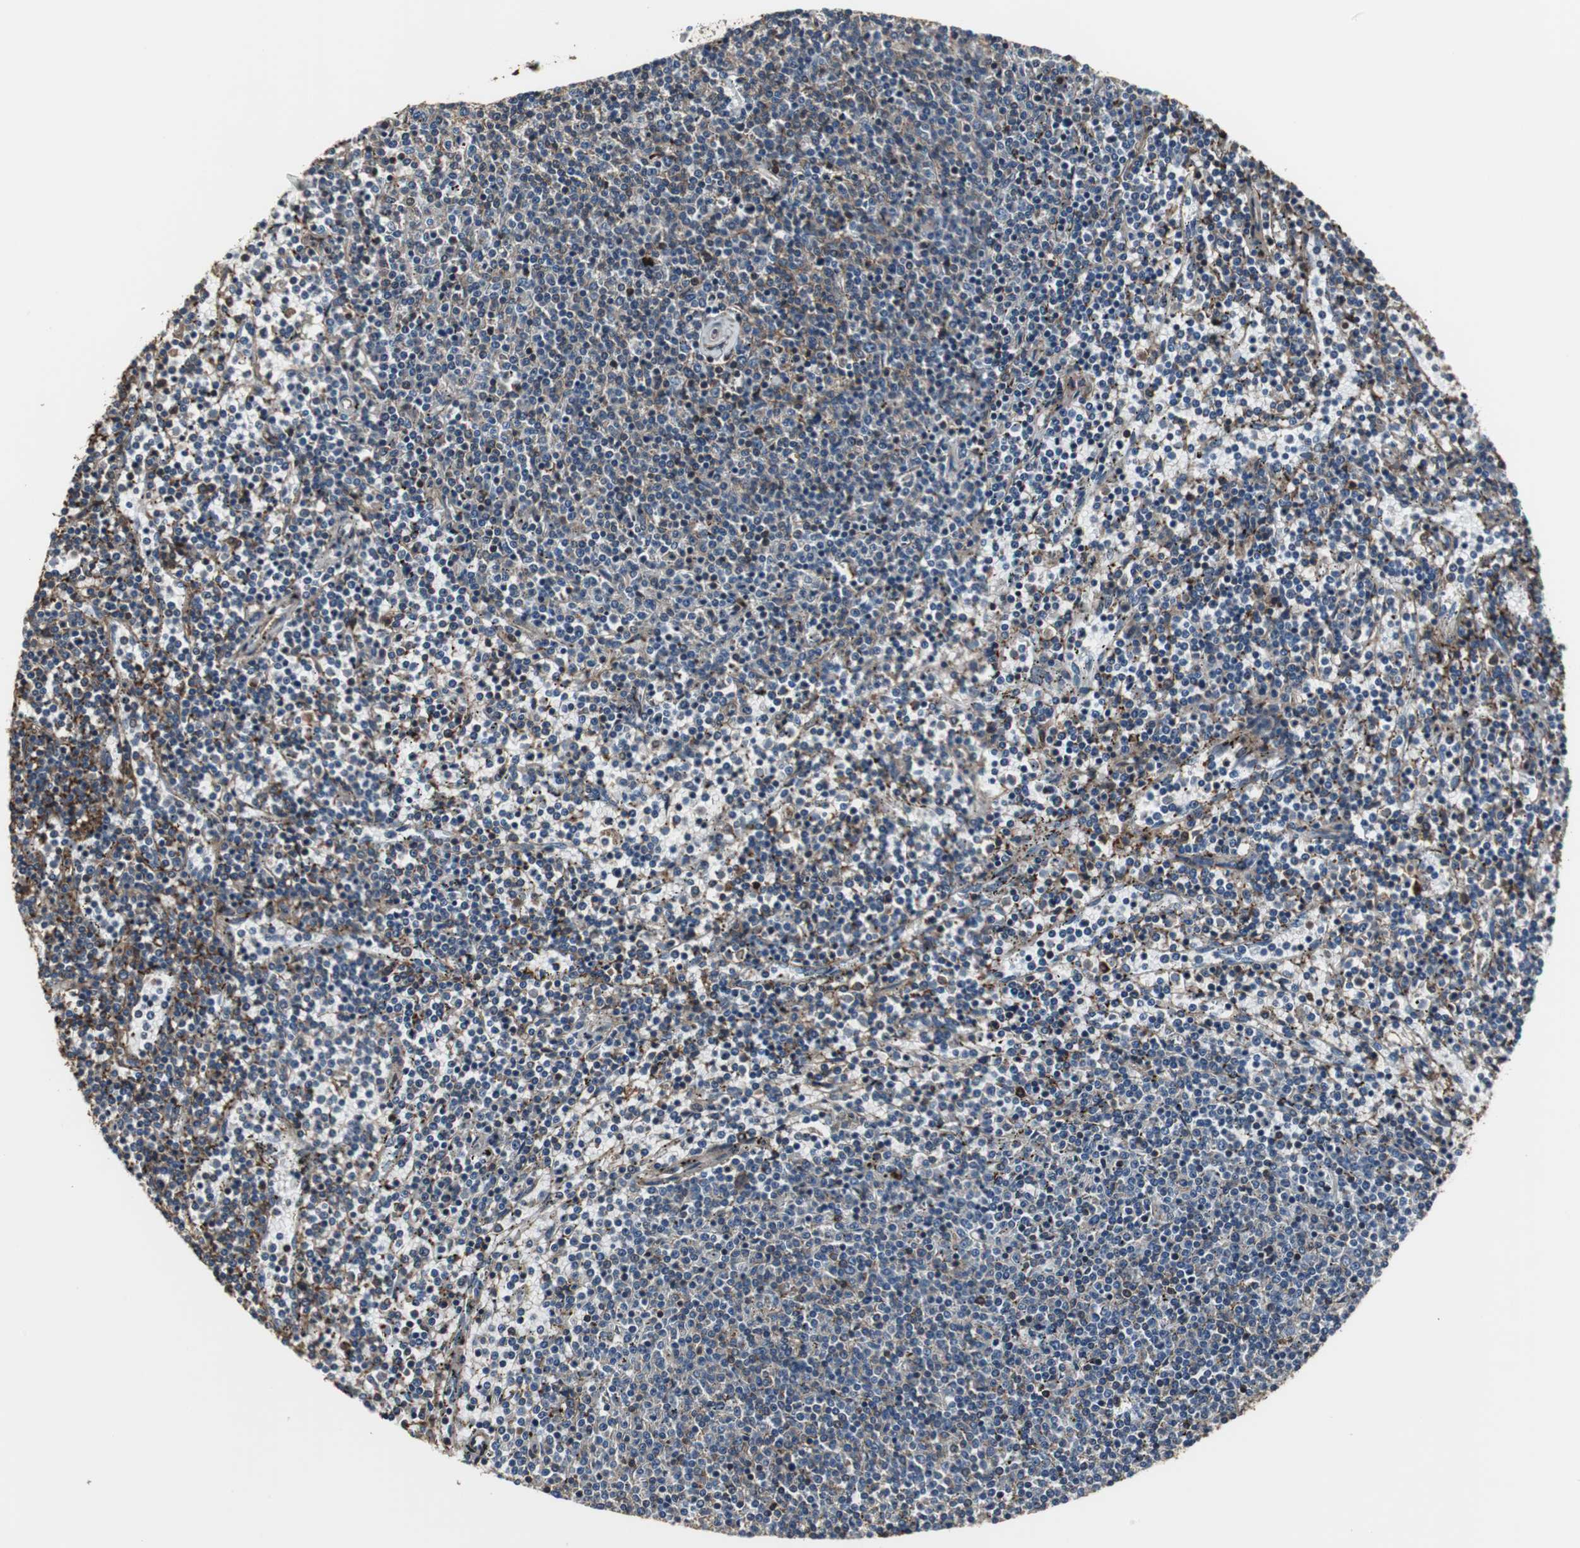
{"staining": {"intensity": "moderate", "quantity": "25%-75%", "location": "cytoplasmic/membranous"}, "tissue": "lymphoma", "cell_type": "Tumor cells", "image_type": "cancer", "snomed": [{"axis": "morphology", "description": "Malignant lymphoma, non-Hodgkin's type, Low grade"}, {"axis": "topography", "description": "Spleen"}], "caption": "Tumor cells exhibit moderate cytoplasmic/membranous positivity in about 25%-75% of cells in lymphoma.", "gene": "ACTN1", "patient": {"sex": "female", "age": 50}}